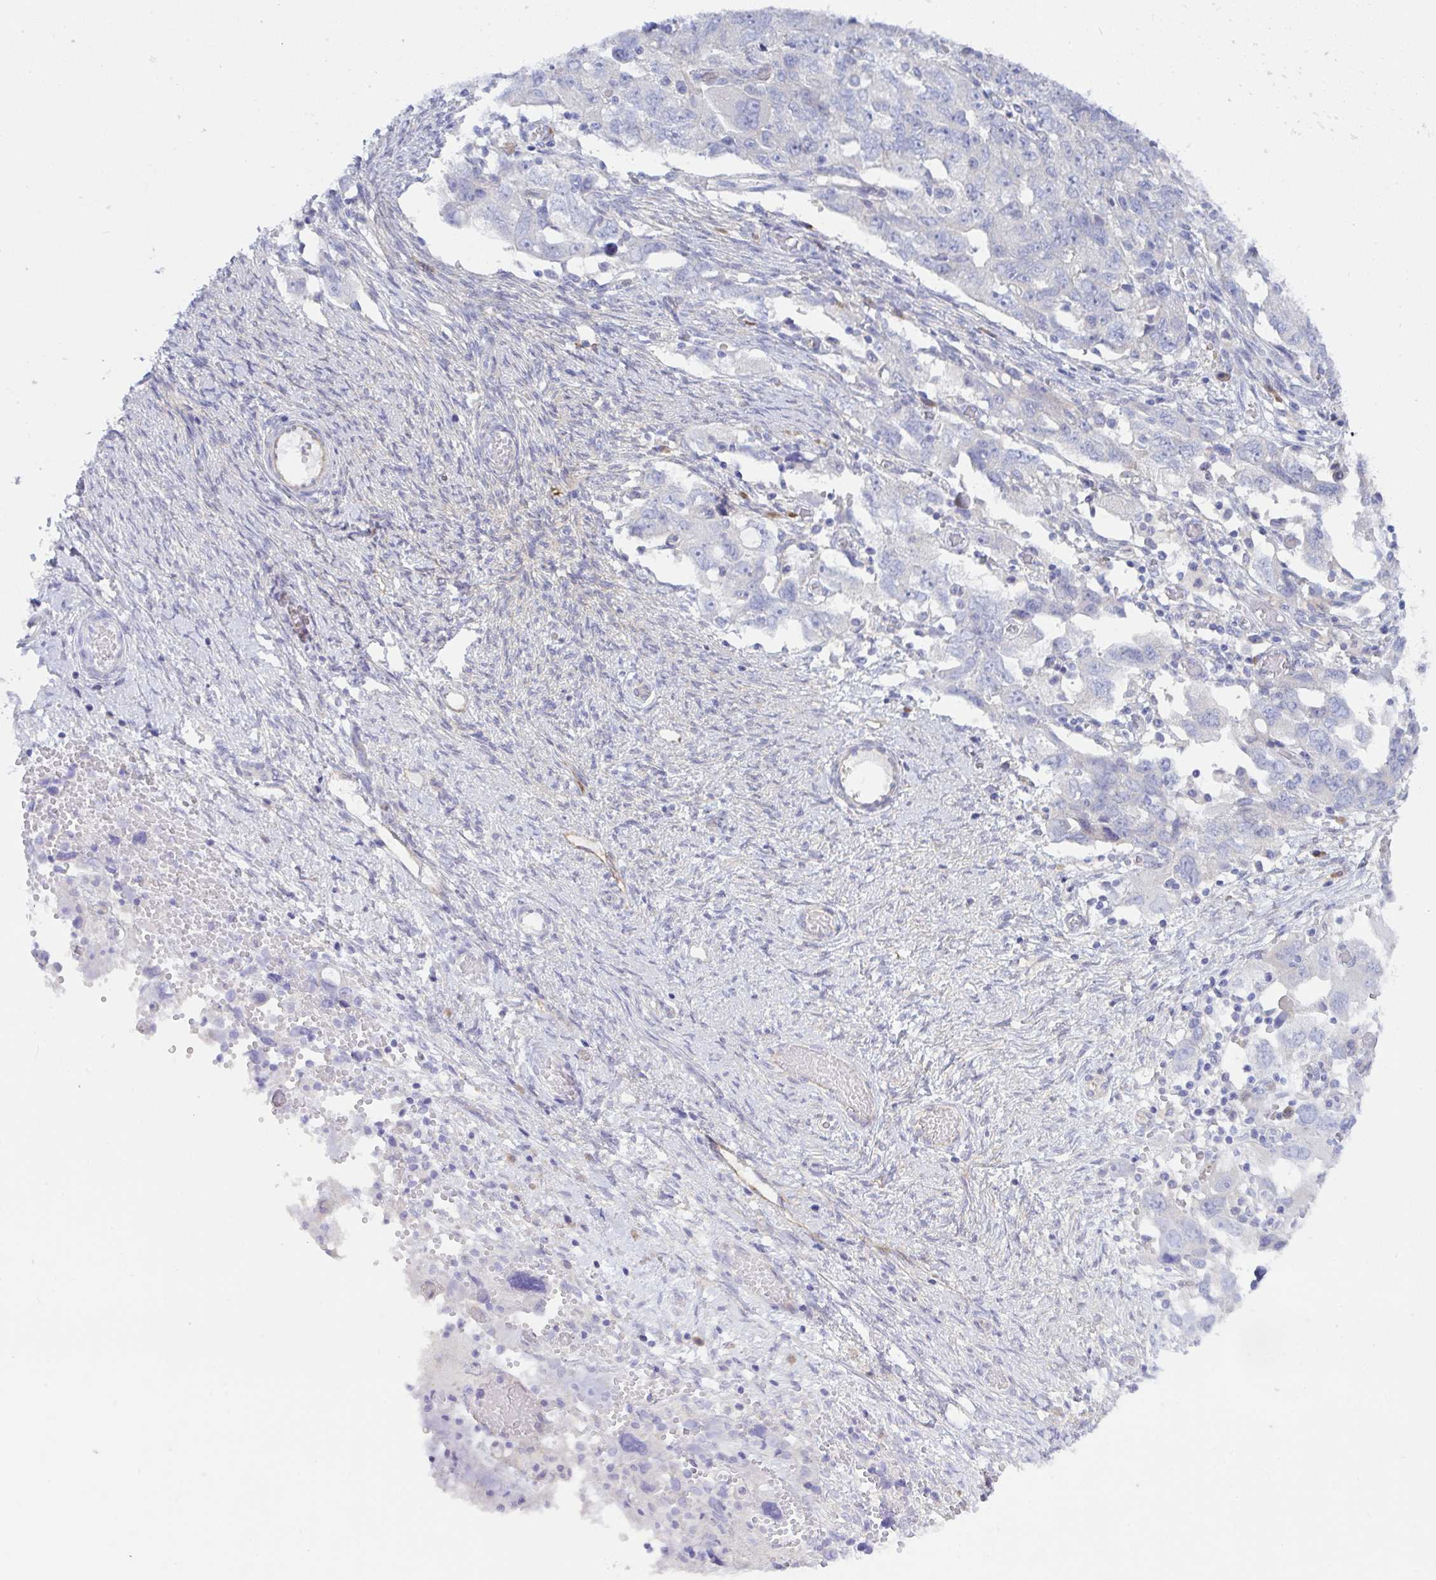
{"staining": {"intensity": "negative", "quantity": "none", "location": "none"}, "tissue": "ovarian cancer", "cell_type": "Tumor cells", "image_type": "cancer", "snomed": [{"axis": "morphology", "description": "Carcinoma, NOS"}, {"axis": "morphology", "description": "Cystadenocarcinoma, serous, NOS"}, {"axis": "topography", "description": "Ovary"}], "caption": "Tumor cells are negative for protein expression in human ovarian cancer.", "gene": "GAB1", "patient": {"sex": "female", "age": 69}}